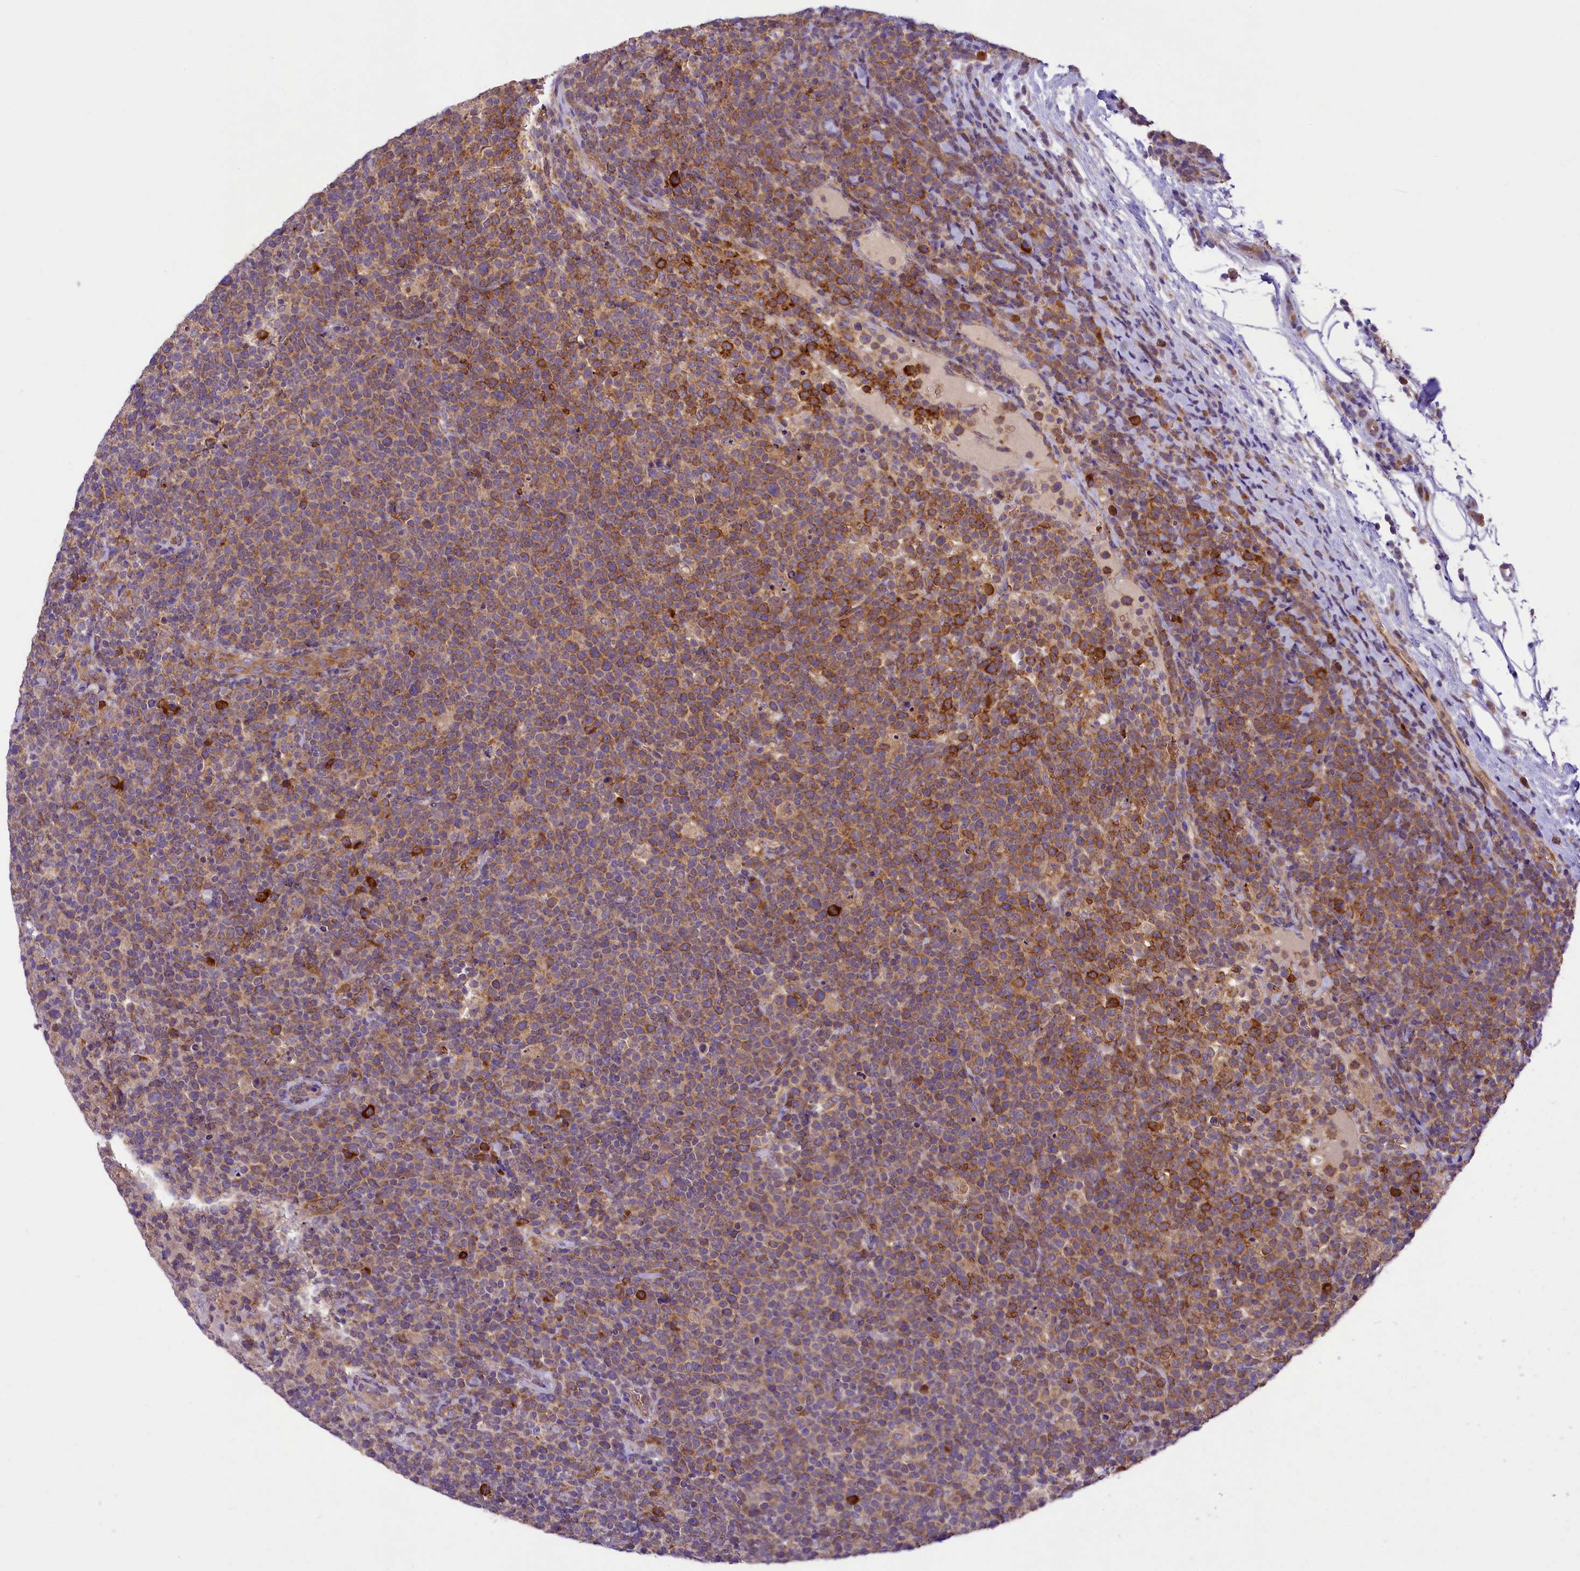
{"staining": {"intensity": "moderate", "quantity": ">75%", "location": "cytoplasmic/membranous"}, "tissue": "lymphoma", "cell_type": "Tumor cells", "image_type": "cancer", "snomed": [{"axis": "morphology", "description": "Malignant lymphoma, non-Hodgkin's type, High grade"}, {"axis": "topography", "description": "Lymph node"}], "caption": "Moderate cytoplasmic/membranous positivity for a protein is appreciated in about >75% of tumor cells of high-grade malignant lymphoma, non-Hodgkin's type using IHC.", "gene": "LARP4", "patient": {"sex": "male", "age": 61}}